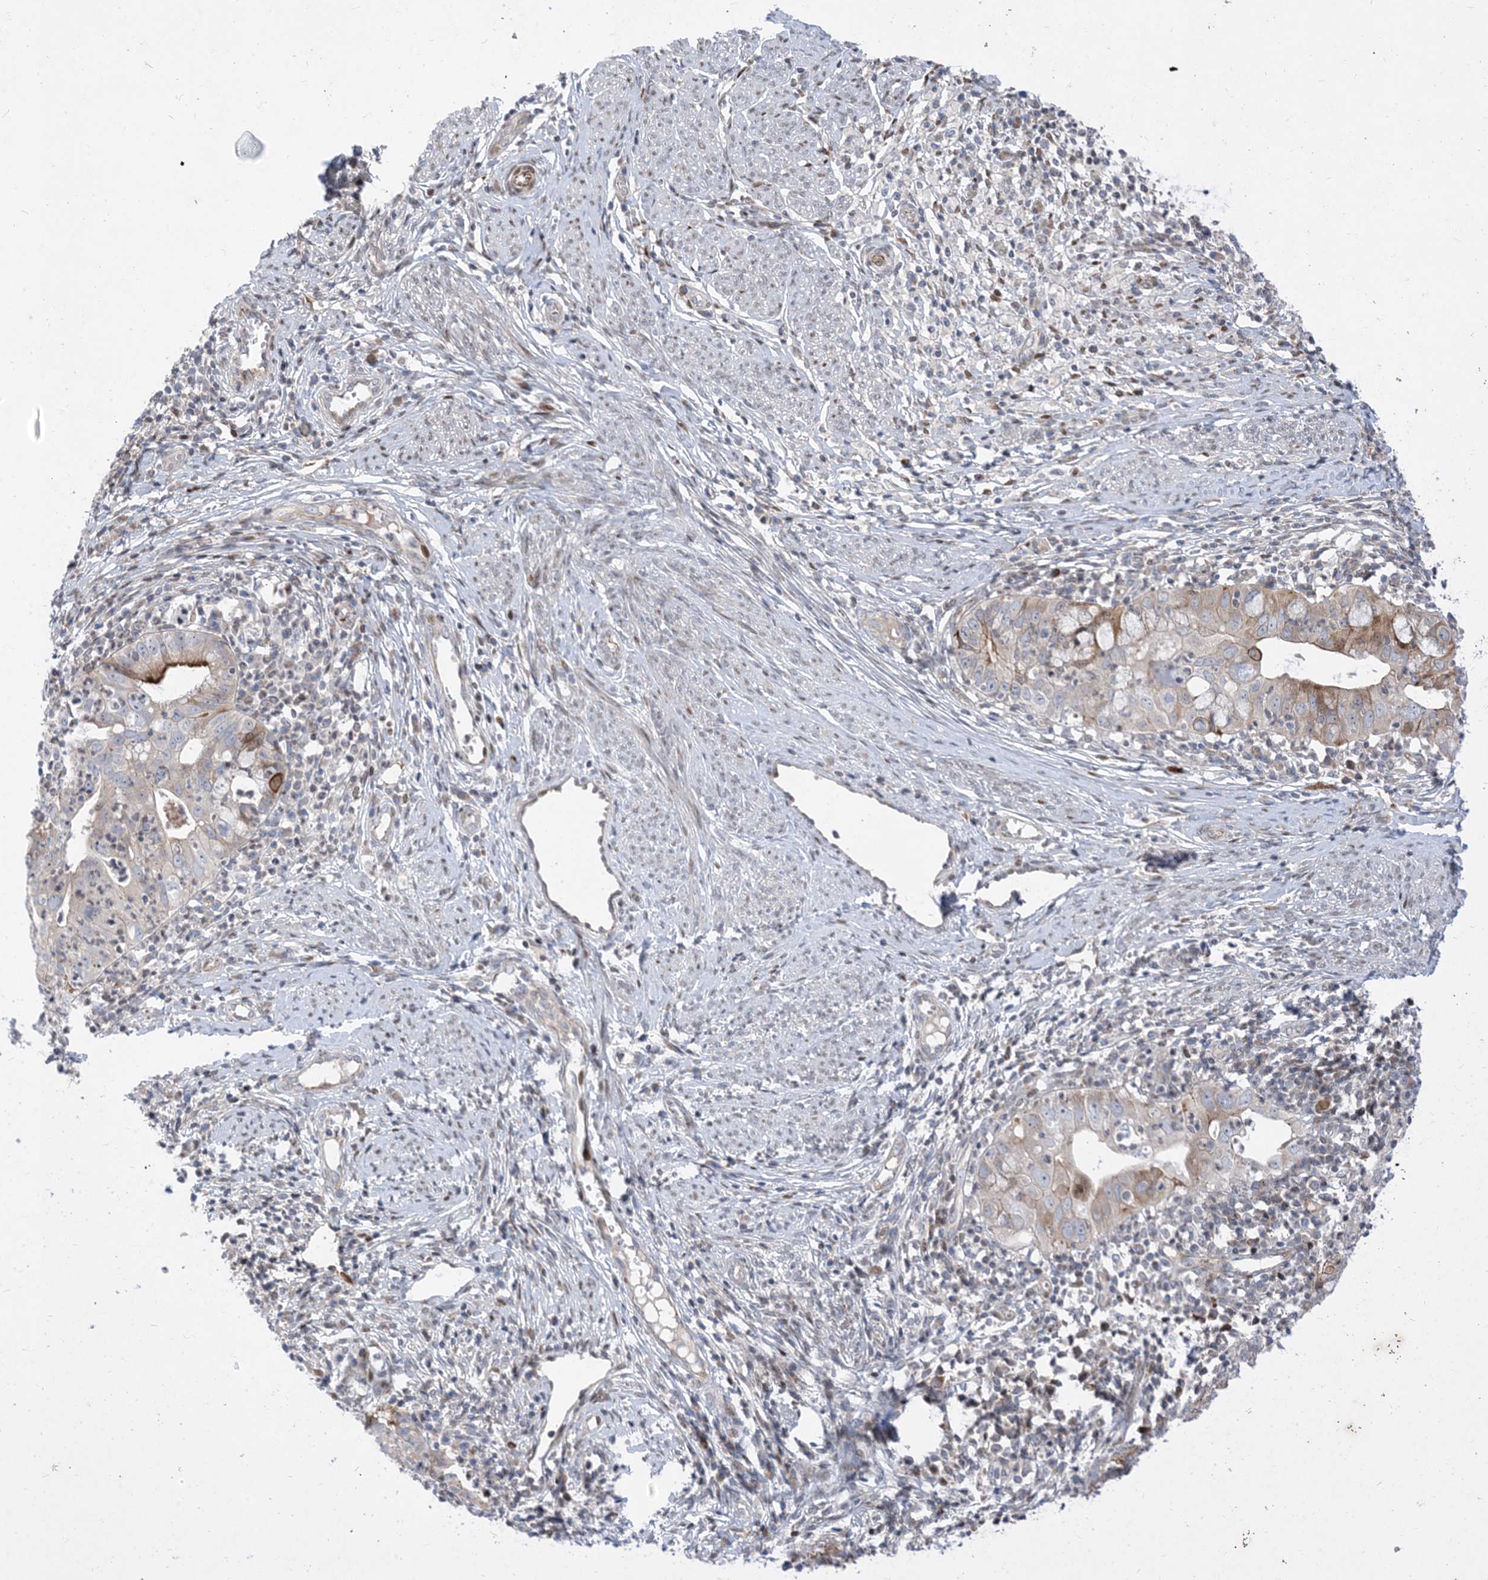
{"staining": {"intensity": "moderate", "quantity": "25%-75%", "location": "cytoplasmic/membranous"}, "tissue": "cervical cancer", "cell_type": "Tumor cells", "image_type": "cancer", "snomed": [{"axis": "morphology", "description": "Adenocarcinoma, NOS"}, {"axis": "topography", "description": "Cervix"}], "caption": "Immunohistochemical staining of cervical cancer (adenocarcinoma) shows medium levels of moderate cytoplasmic/membranous expression in about 25%-75% of tumor cells.", "gene": "TYSND1", "patient": {"sex": "female", "age": 36}}